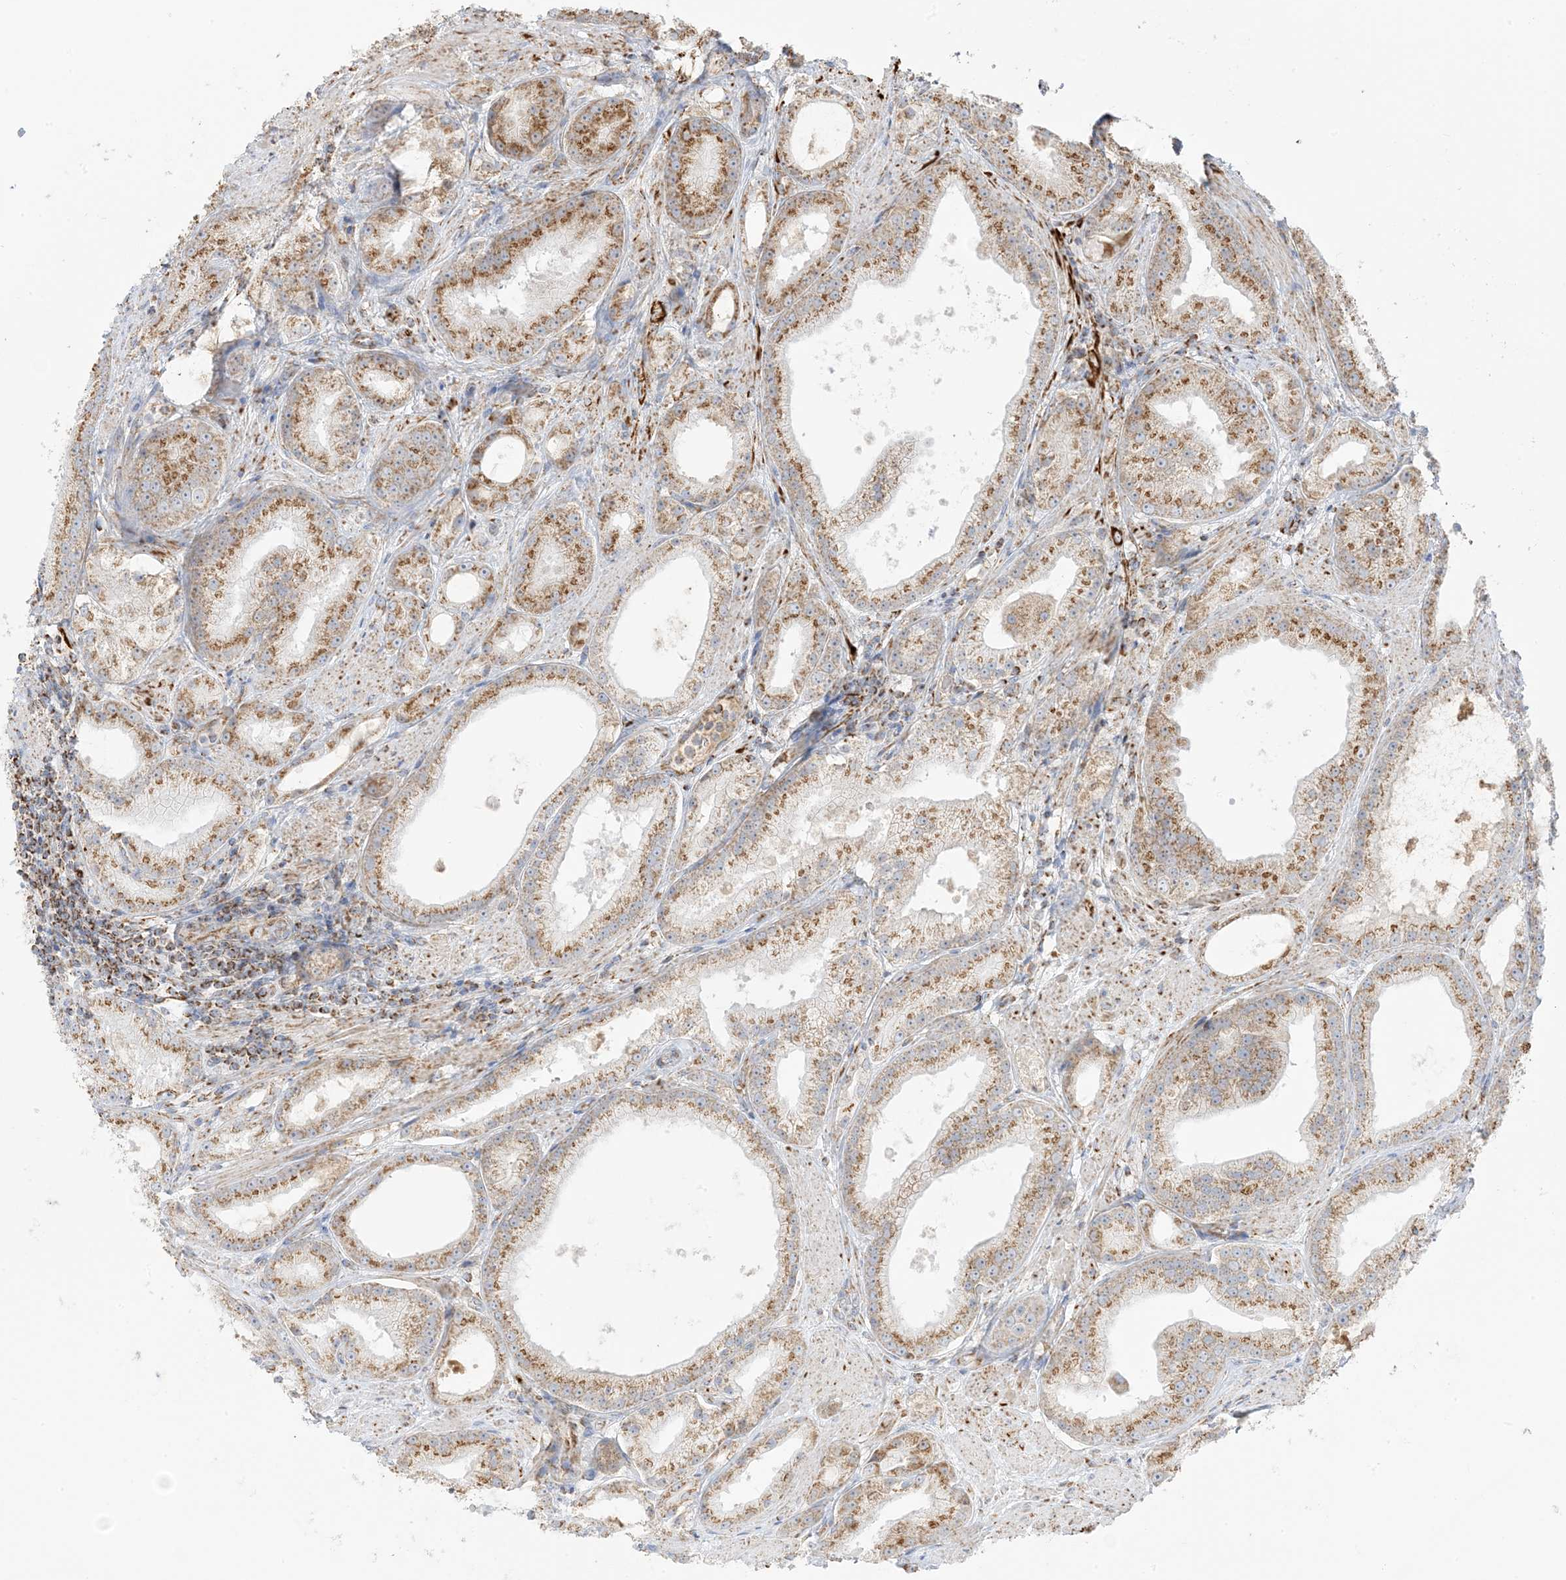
{"staining": {"intensity": "moderate", "quantity": ">75%", "location": "cytoplasmic/membranous"}, "tissue": "prostate cancer", "cell_type": "Tumor cells", "image_type": "cancer", "snomed": [{"axis": "morphology", "description": "Adenocarcinoma, Low grade"}, {"axis": "topography", "description": "Prostate"}], "caption": "The histopathology image shows immunohistochemical staining of prostate cancer (adenocarcinoma (low-grade)). There is moderate cytoplasmic/membranous expression is identified in approximately >75% of tumor cells.", "gene": "SLC25A12", "patient": {"sex": "male", "age": 67}}